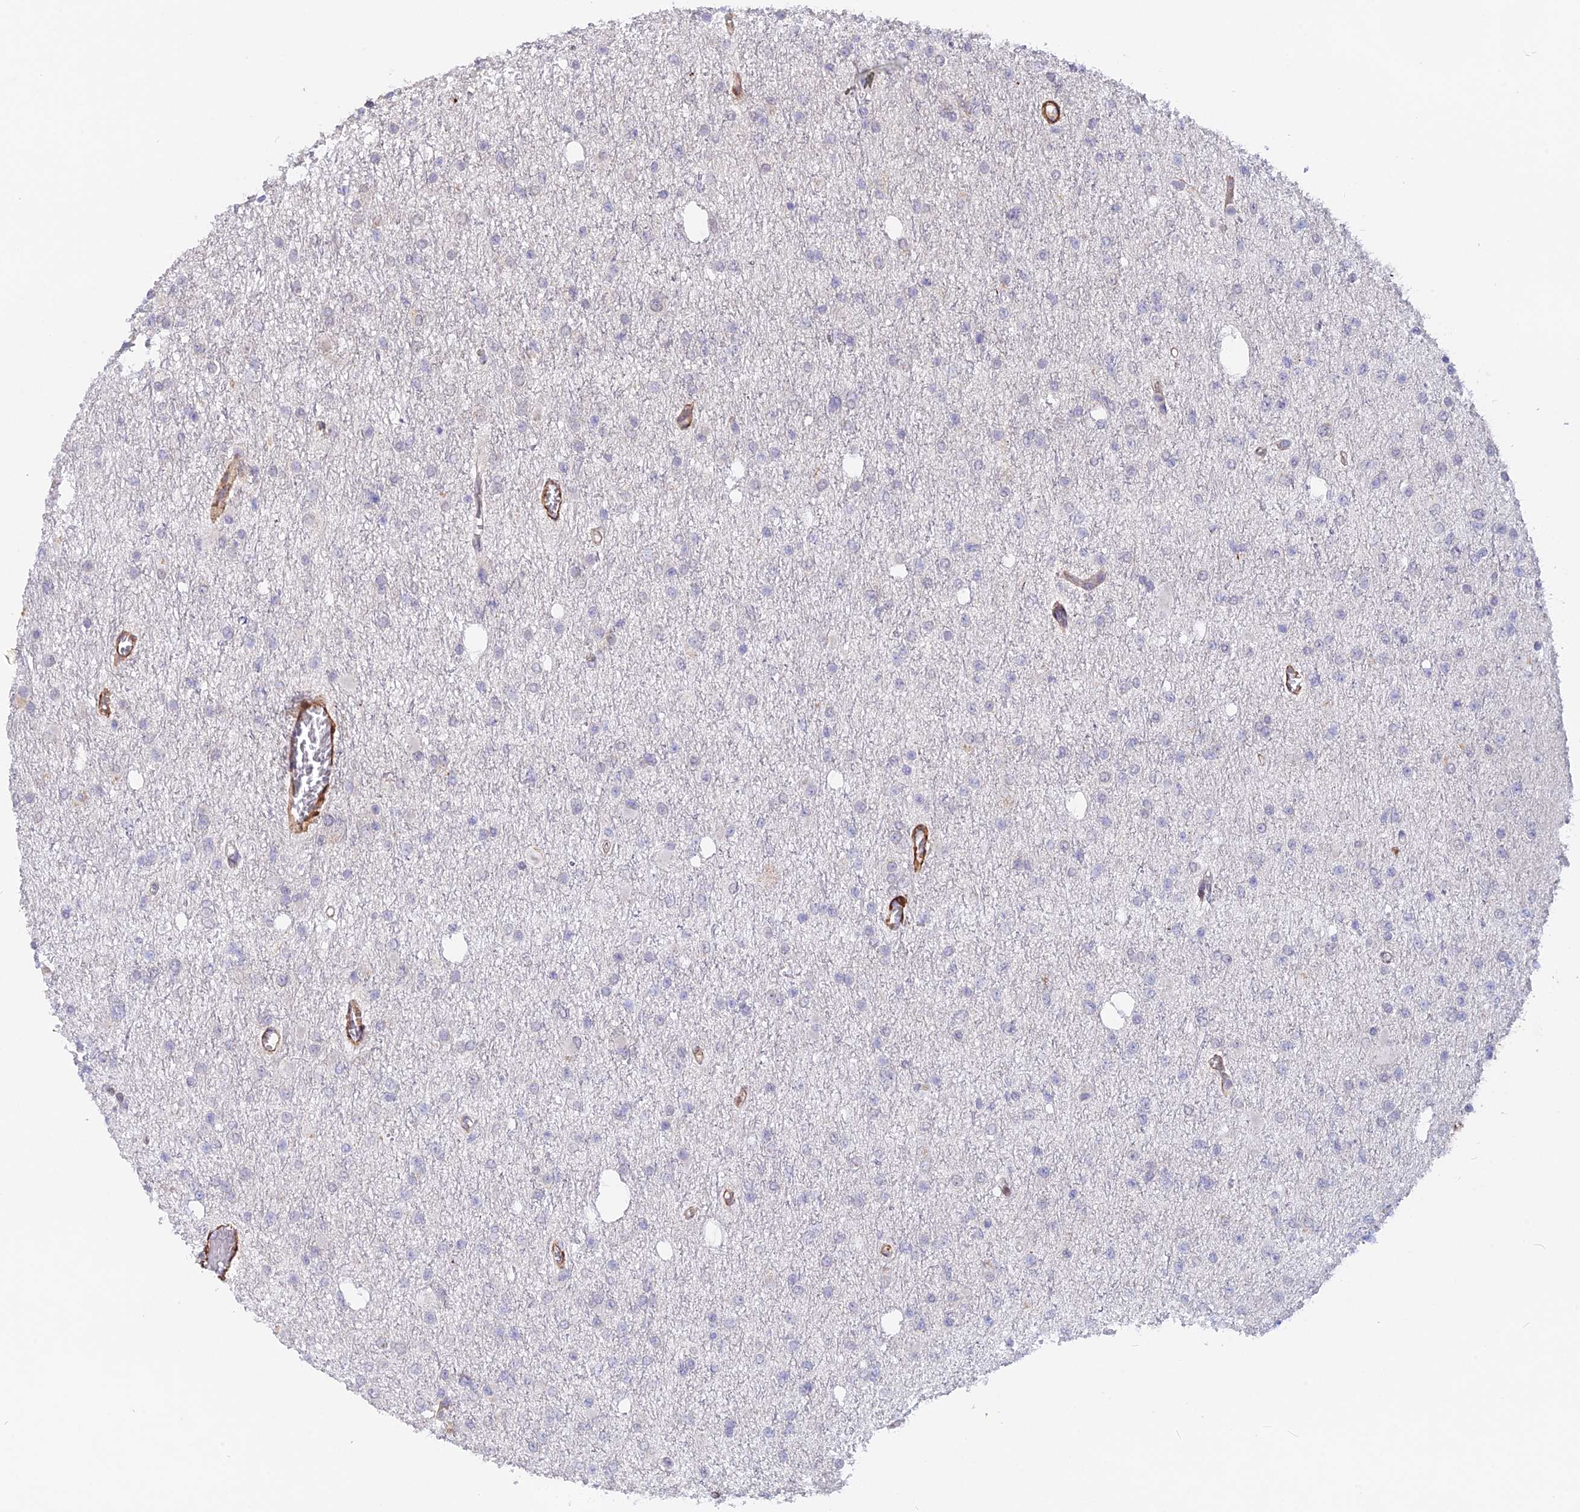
{"staining": {"intensity": "negative", "quantity": "none", "location": "none"}, "tissue": "glioma", "cell_type": "Tumor cells", "image_type": "cancer", "snomed": [{"axis": "morphology", "description": "Glioma, malignant, Low grade"}, {"axis": "topography", "description": "Brain"}], "caption": "Low-grade glioma (malignant) stained for a protein using IHC reveals no positivity tumor cells.", "gene": "CCDC154", "patient": {"sex": "female", "age": 22}}